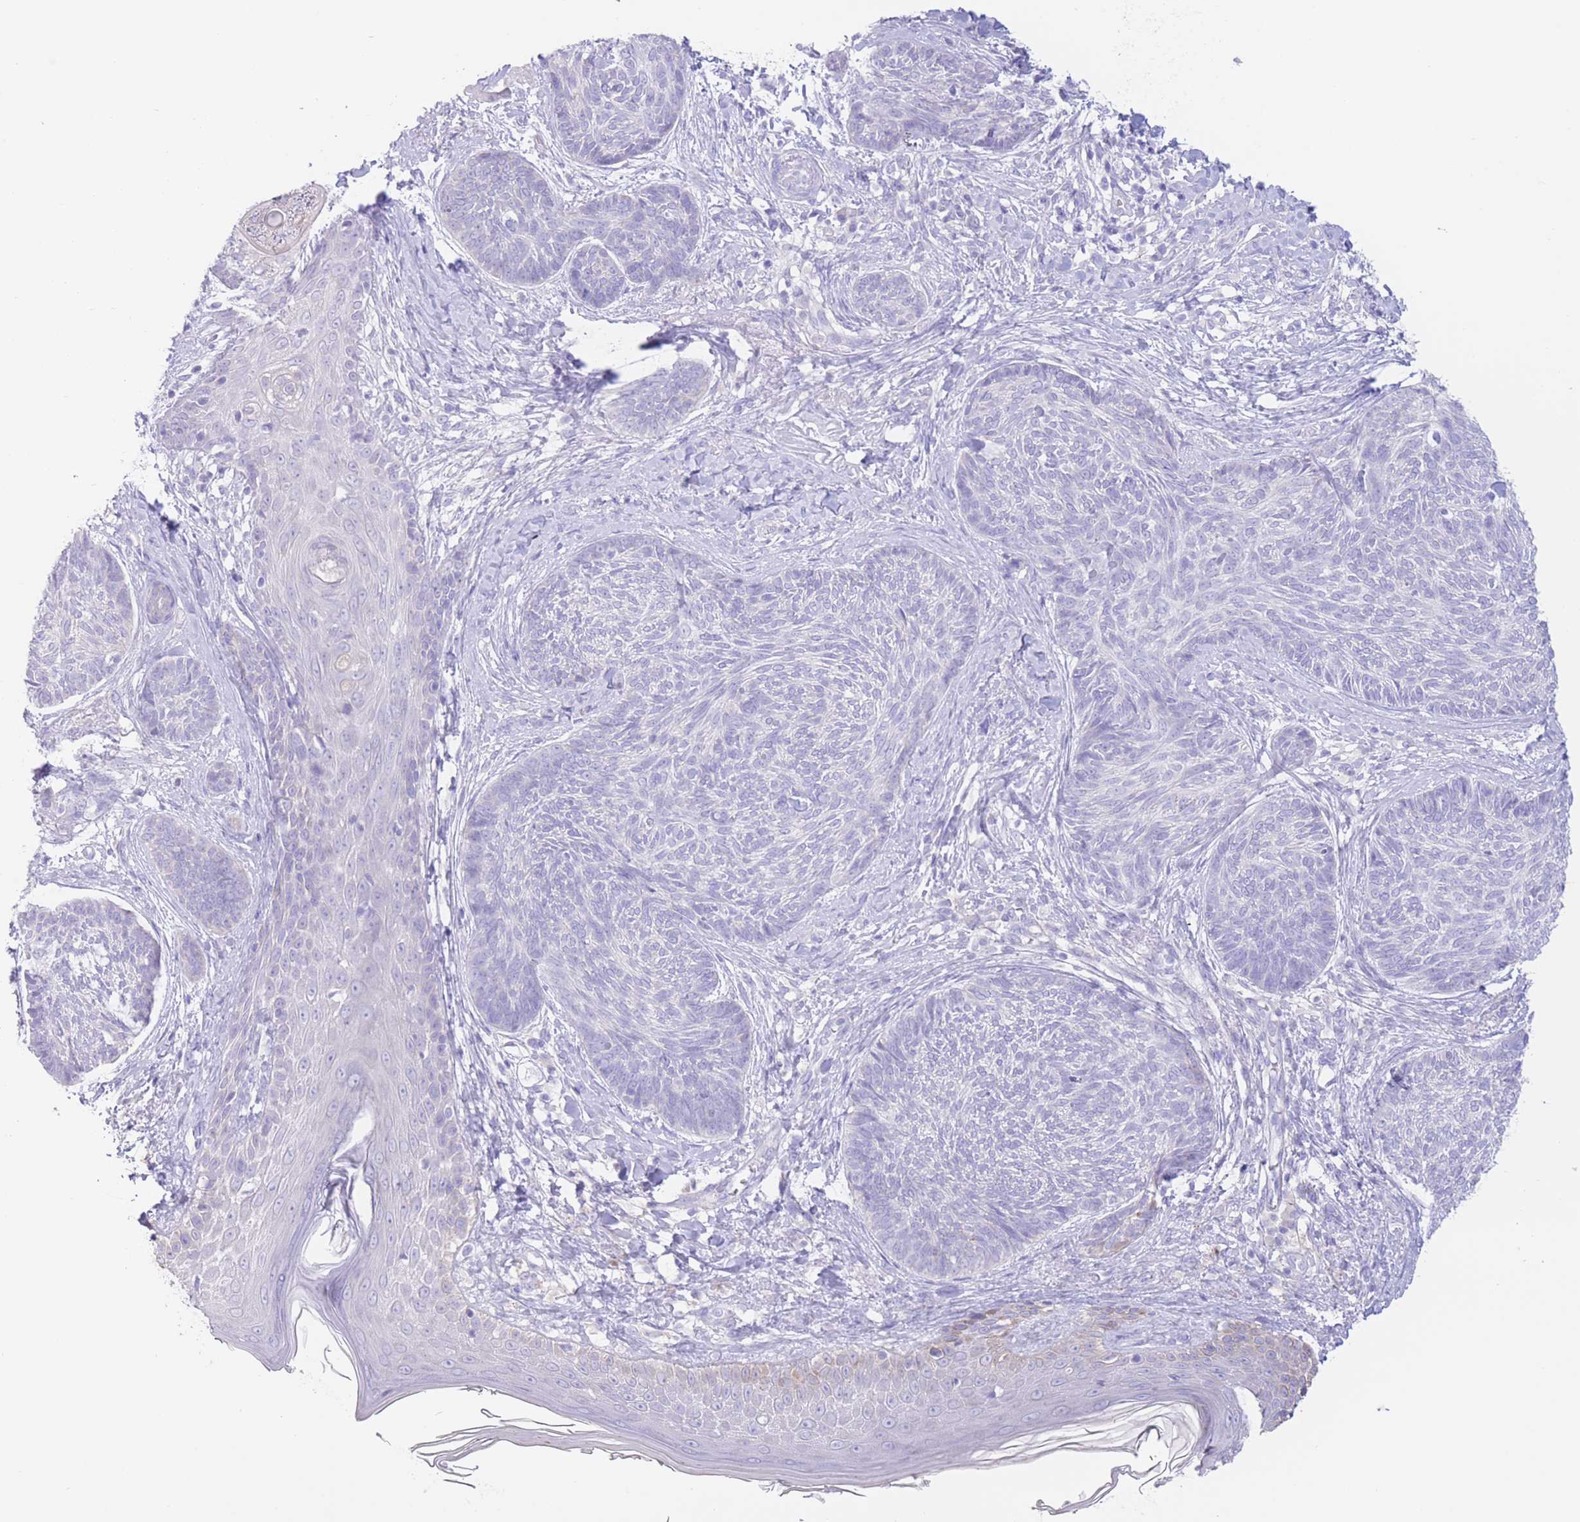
{"staining": {"intensity": "negative", "quantity": "none", "location": "none"}, "tissue": "skin cancer", "cell_type": "Tumor cells", "image_type": "cancer", "snomed": [{"axis": "morphology", "description": "Basal cell carcinoma"}, {"axis": "topography", "description": "Skin"}], "caption": "Histopathology image shows no significant protein expression in tumor cells of skin basal cell carcinoma.", "gene": "FAH", "patient": {"sex": "male", "age": 73}}